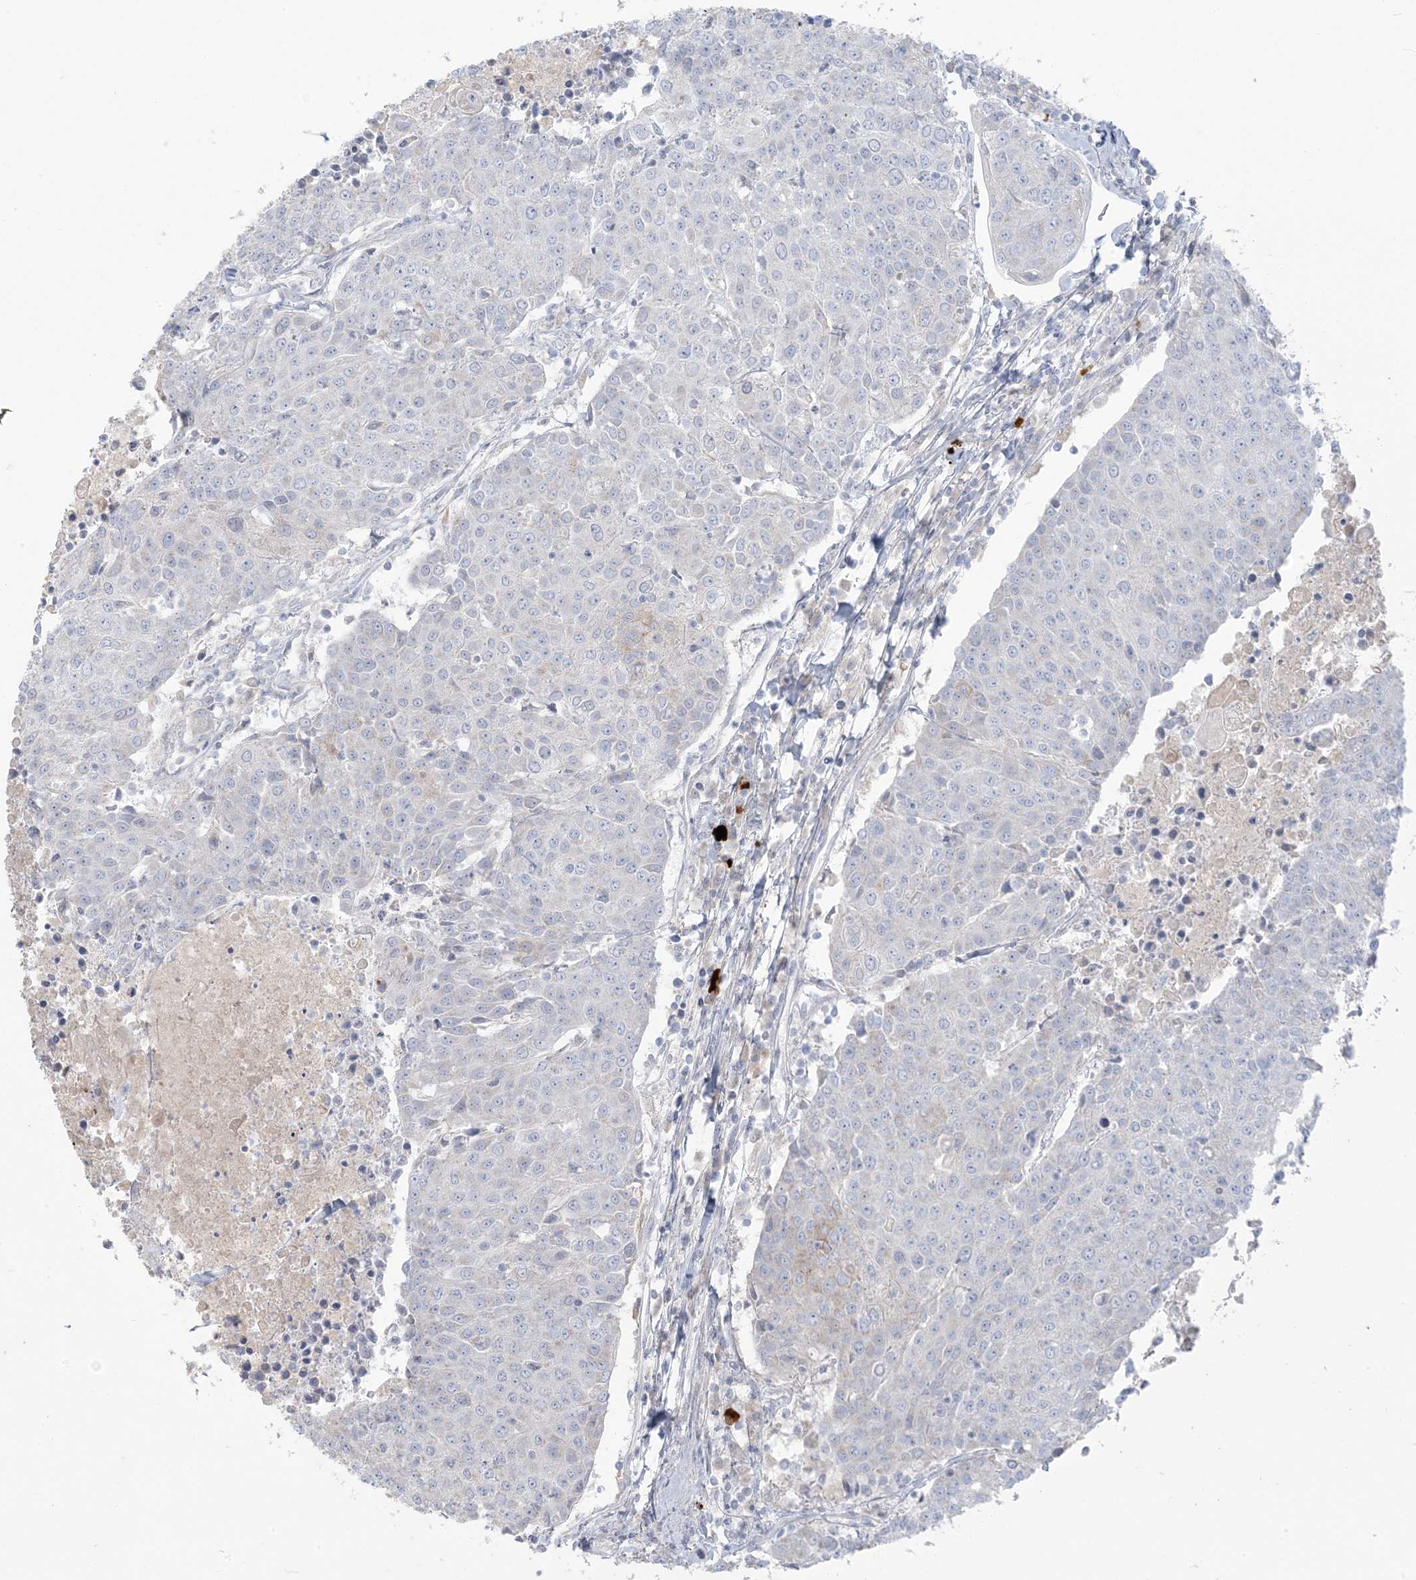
{"staining": {"intensity": "negative", "quantity": "none", "location": "none"}, "tissue": "urothelial cancer", "cell_type": "Tumor cells", "image_type": "cancer", "snomed": [{"axis": "morphology", "description": "Urothelial carcinoma, High grade"}, {"axis": "topography", "description": "Urinary bladder"}], "caption": "IHC image of neoplastic tissue: human urothelial carcinoma (high-grade) stained with DAB displays no significant protein expression in tumor cells. (DAB immunohistochemistry (IHC) visualized using brightfield microscopy, high magnification).", "gene": "SCML1", "patient": {"sex": "female", "age": 85}}